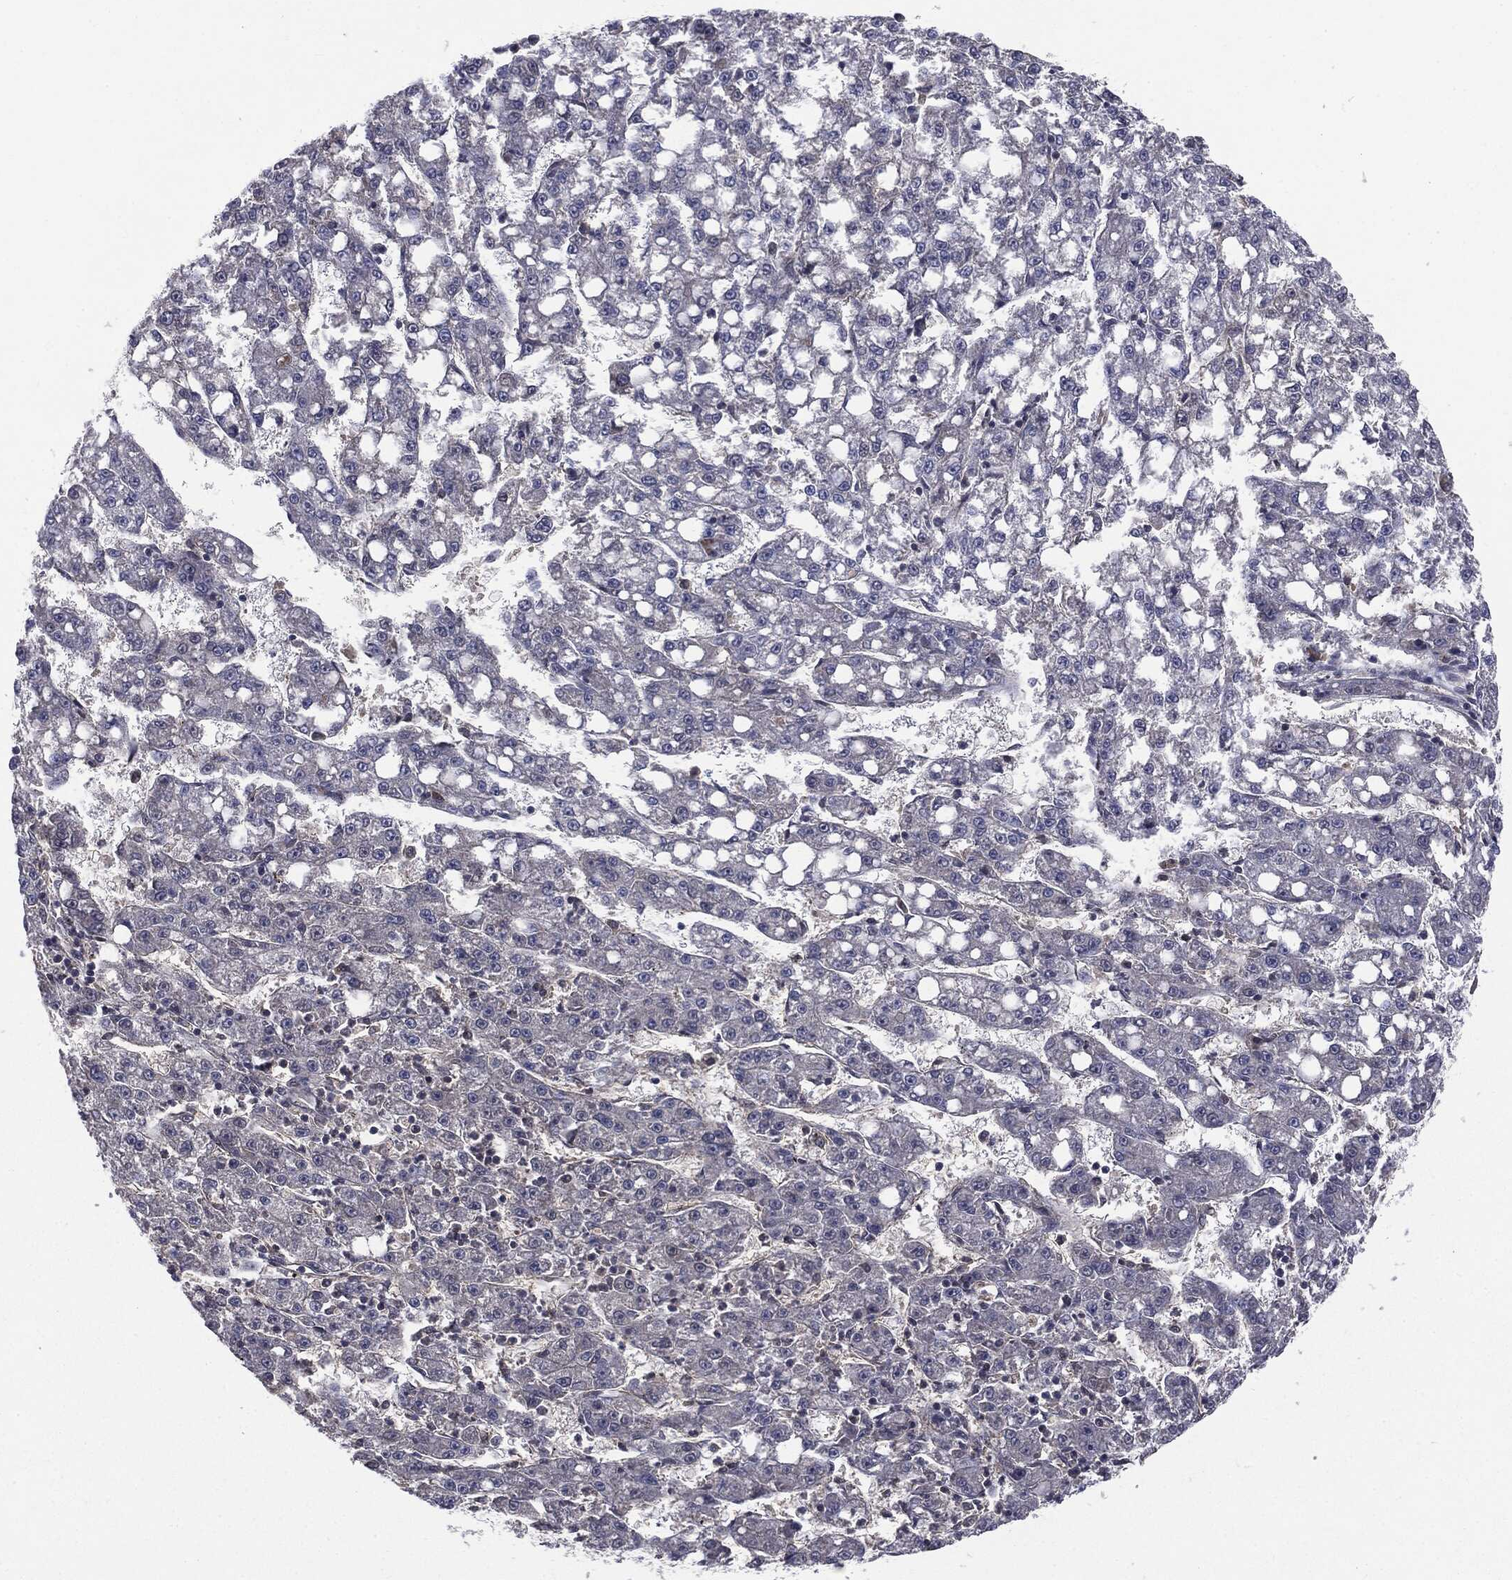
{"staining": {"intensity": "negative", "quantity": "none", "location": "none"}, "tissue": "liver cancer", "cell_type": "Tumor cells", "image_type": "cancer", "snomed": [{"axis": "morphology", "description": "Carcinoma, Hepatocellular, NOS"}, {"axis": "topography", "description": "Liver"}], "caption": "Image shows no significant protein staining in tumor cells of hepatocellular carcinoma (liver). (Stains: DAB (3,3'-diaminobenzidine) immunohistochemistry (IHC) with hematoxylin counter stain, Microscopy: brightfield microscopy at high magnification).", "gene": "PTPA", "patient": {"sex": "female", "age": 65}}